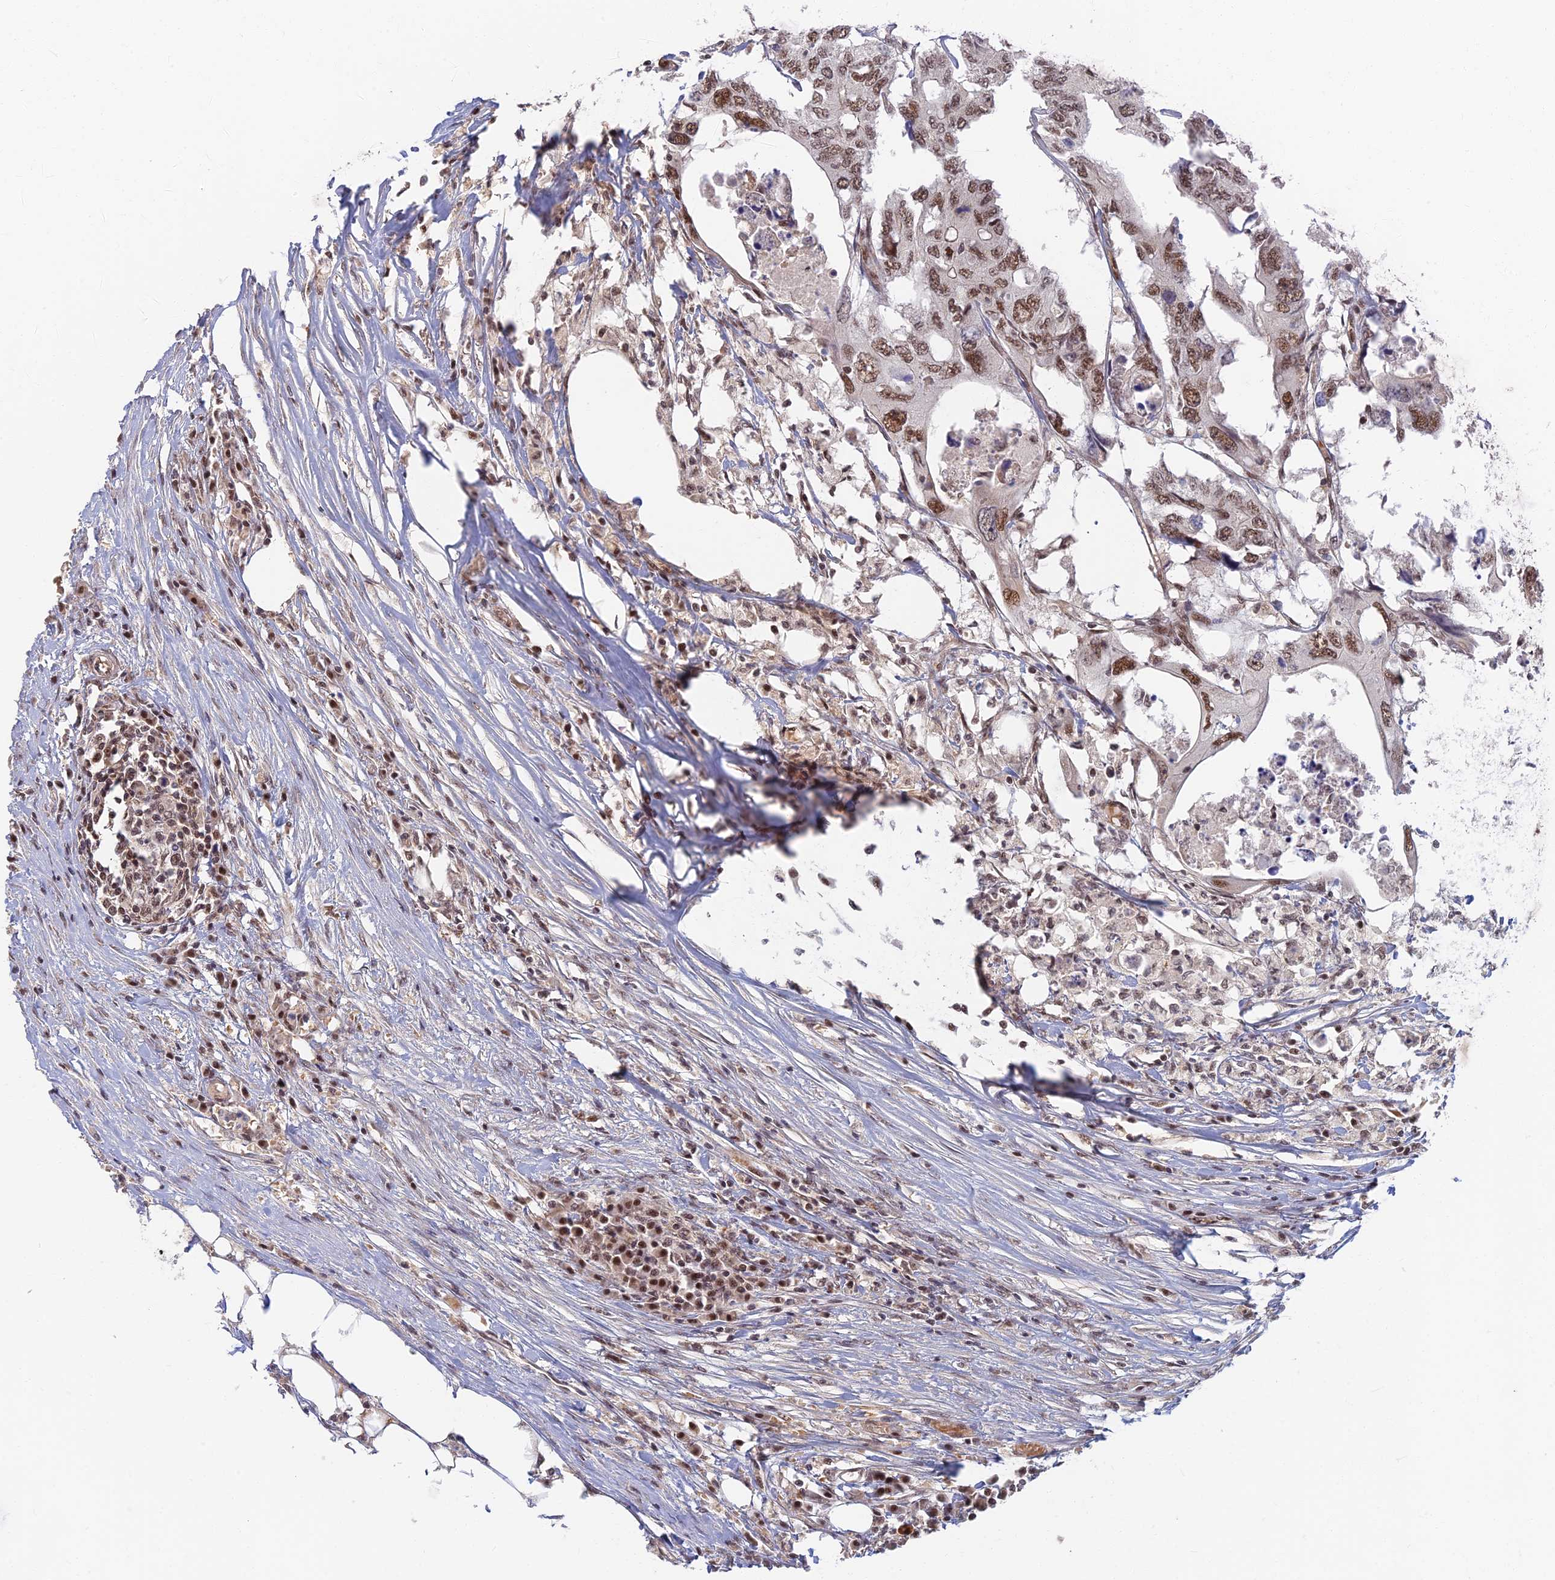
{"staining": {"intensity": "moderate", "quantity": ">75%", "location": "nuclear"}, "tissue": "colorectal cancer", "cell_type": "Tumor cells", "image_type": "cancer", "snomed": [{"axis": "morphology", "description": "Adenocarcinoma, NOS"}, {"axis": "topography", "description": "Colon"}], "caption": "Adenocarcinoma (colorectal) stained with a protein marker demonstrates moderate staining in tumor cells.", "gene": "TCEA2", "patient": {"sex": "male", "age": 71}}